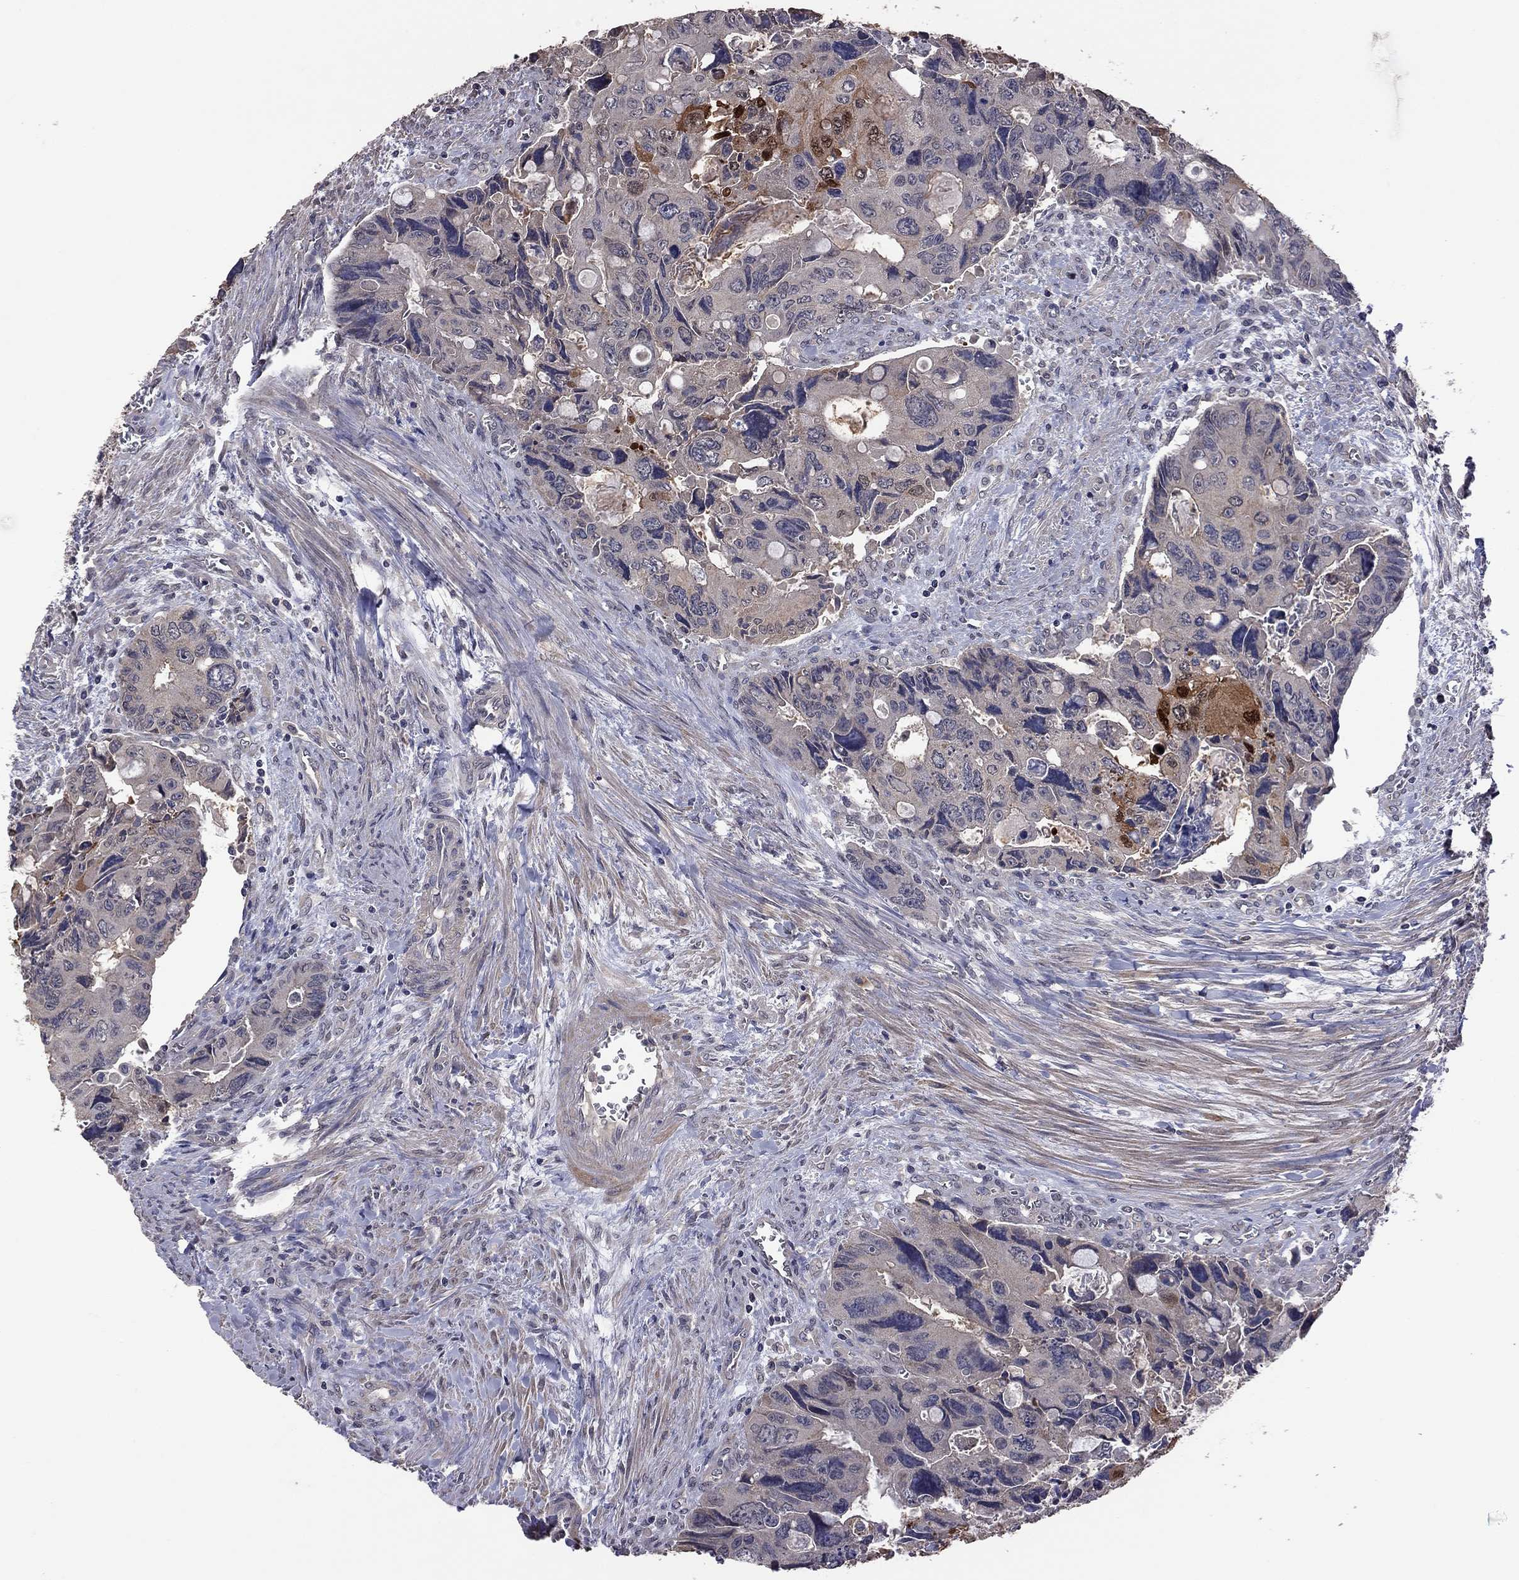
{"staining": {"intensity": "strong", "quantity": "<25%", "location": "cytoplasmic/membranous"}, "tissue": "colorectal cancer", "cell_type": "Tumor cells", "image_type": "cancer", "snomed": [{"axis": "morphology", "description": "Adenocarcinoma, NOS"}, {"axis": "topography", "description": "Rectum"}], "caption": "Adenocarcinoma (colorectal) tissue displays strong cytoplasmic/membranous staining in about <25% of tumor cells, visualized by immunohistochemistry.", "gene": "TSNARE1", "patient": {"sex": "male", "age": 62}}